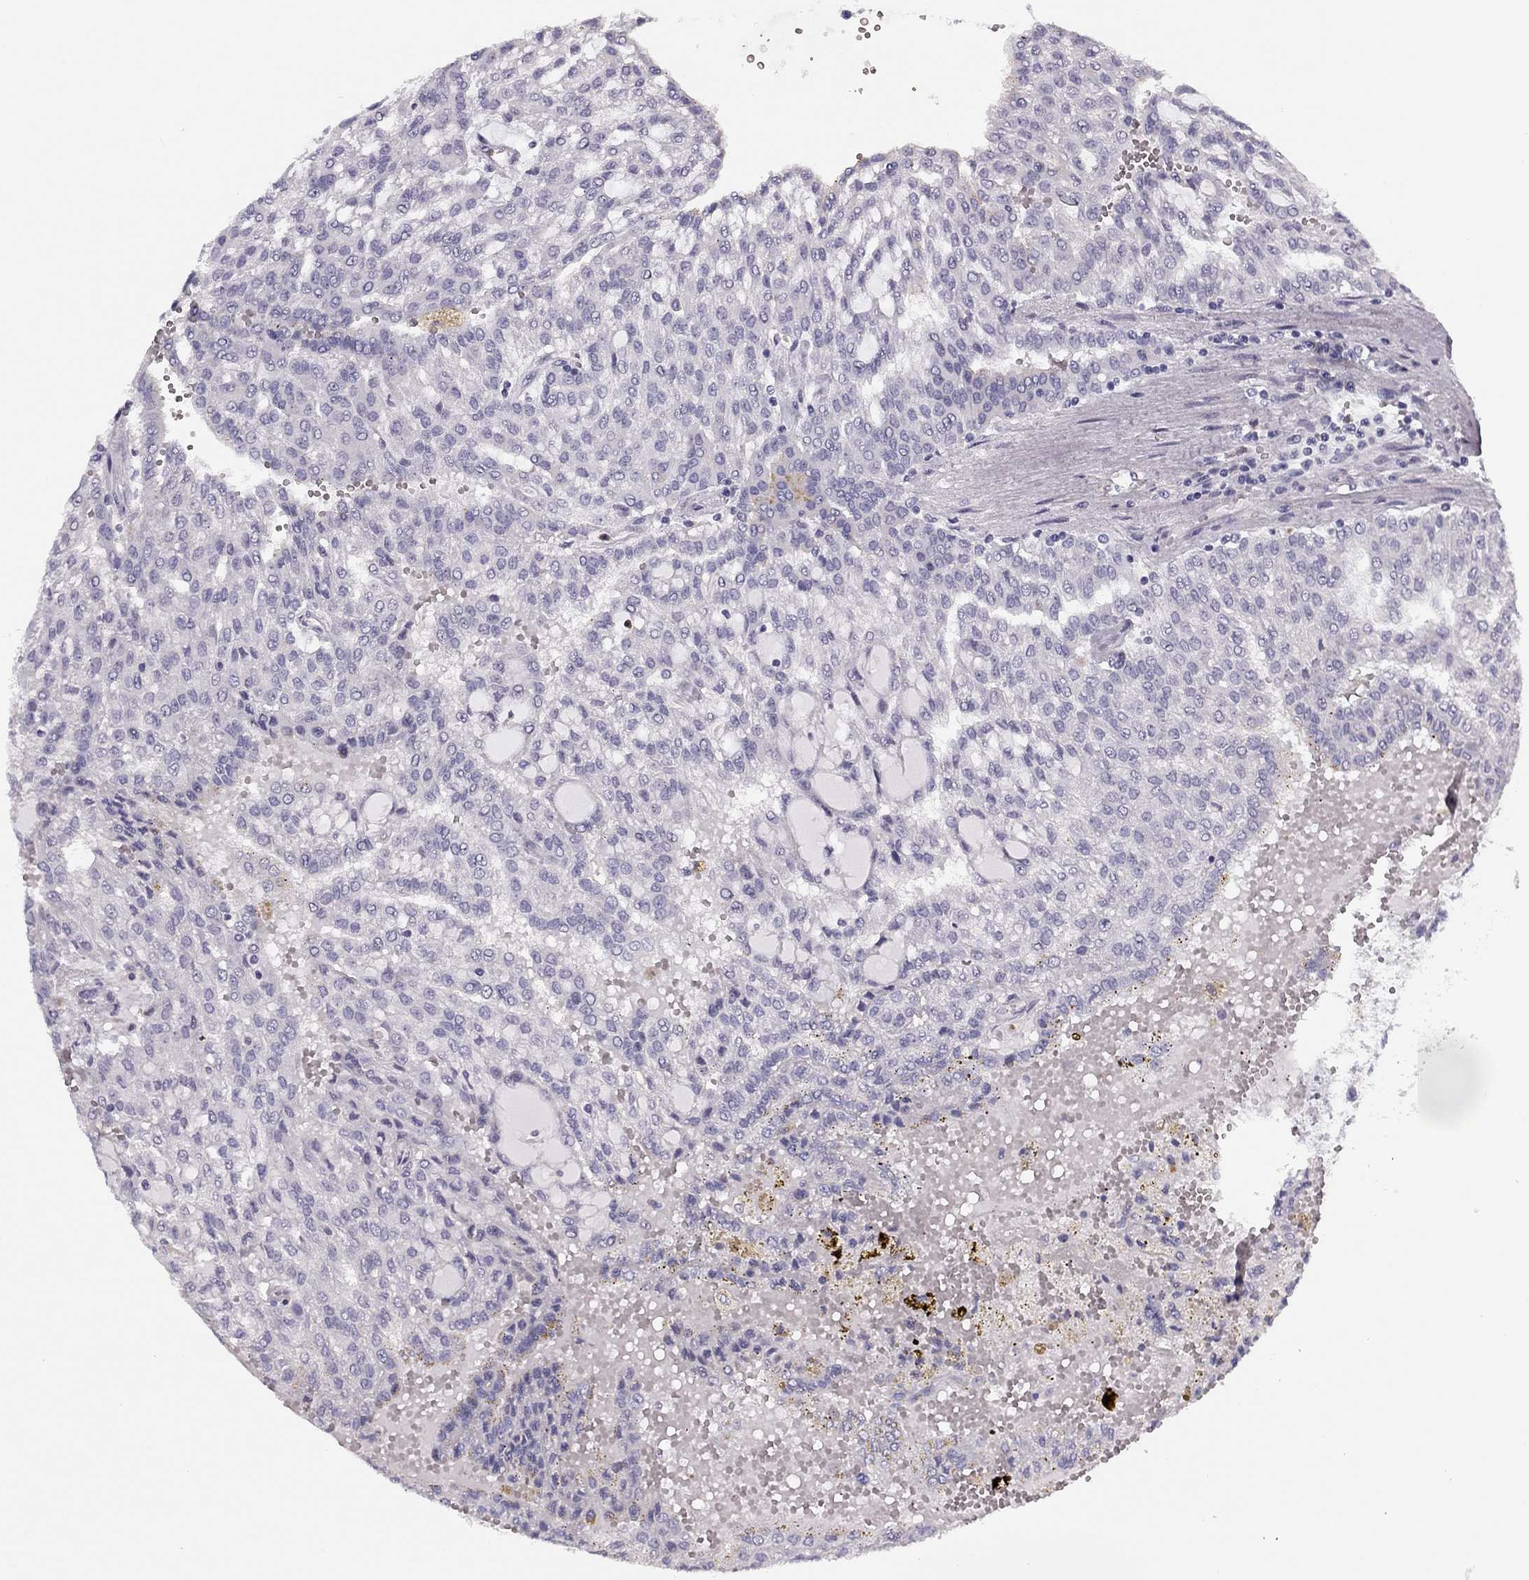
{"staining": {"intensity": "negative", "quantity": "none", "location": "none"}, "tissue": "renal cancer", "cell_type": "Tumor cells", "image_type": "cancer", "snomed": [{"axis": "morphology", "description": "Adenocarcinoma, NOS"}, {"axis": "topography", "description": "Kidney"}], "caption": "Tumor cells show no significant staining in renal cancer (adenocarcinoma).", "gene": "MC5R", "patient": {"sex": "male", "age": 63}}